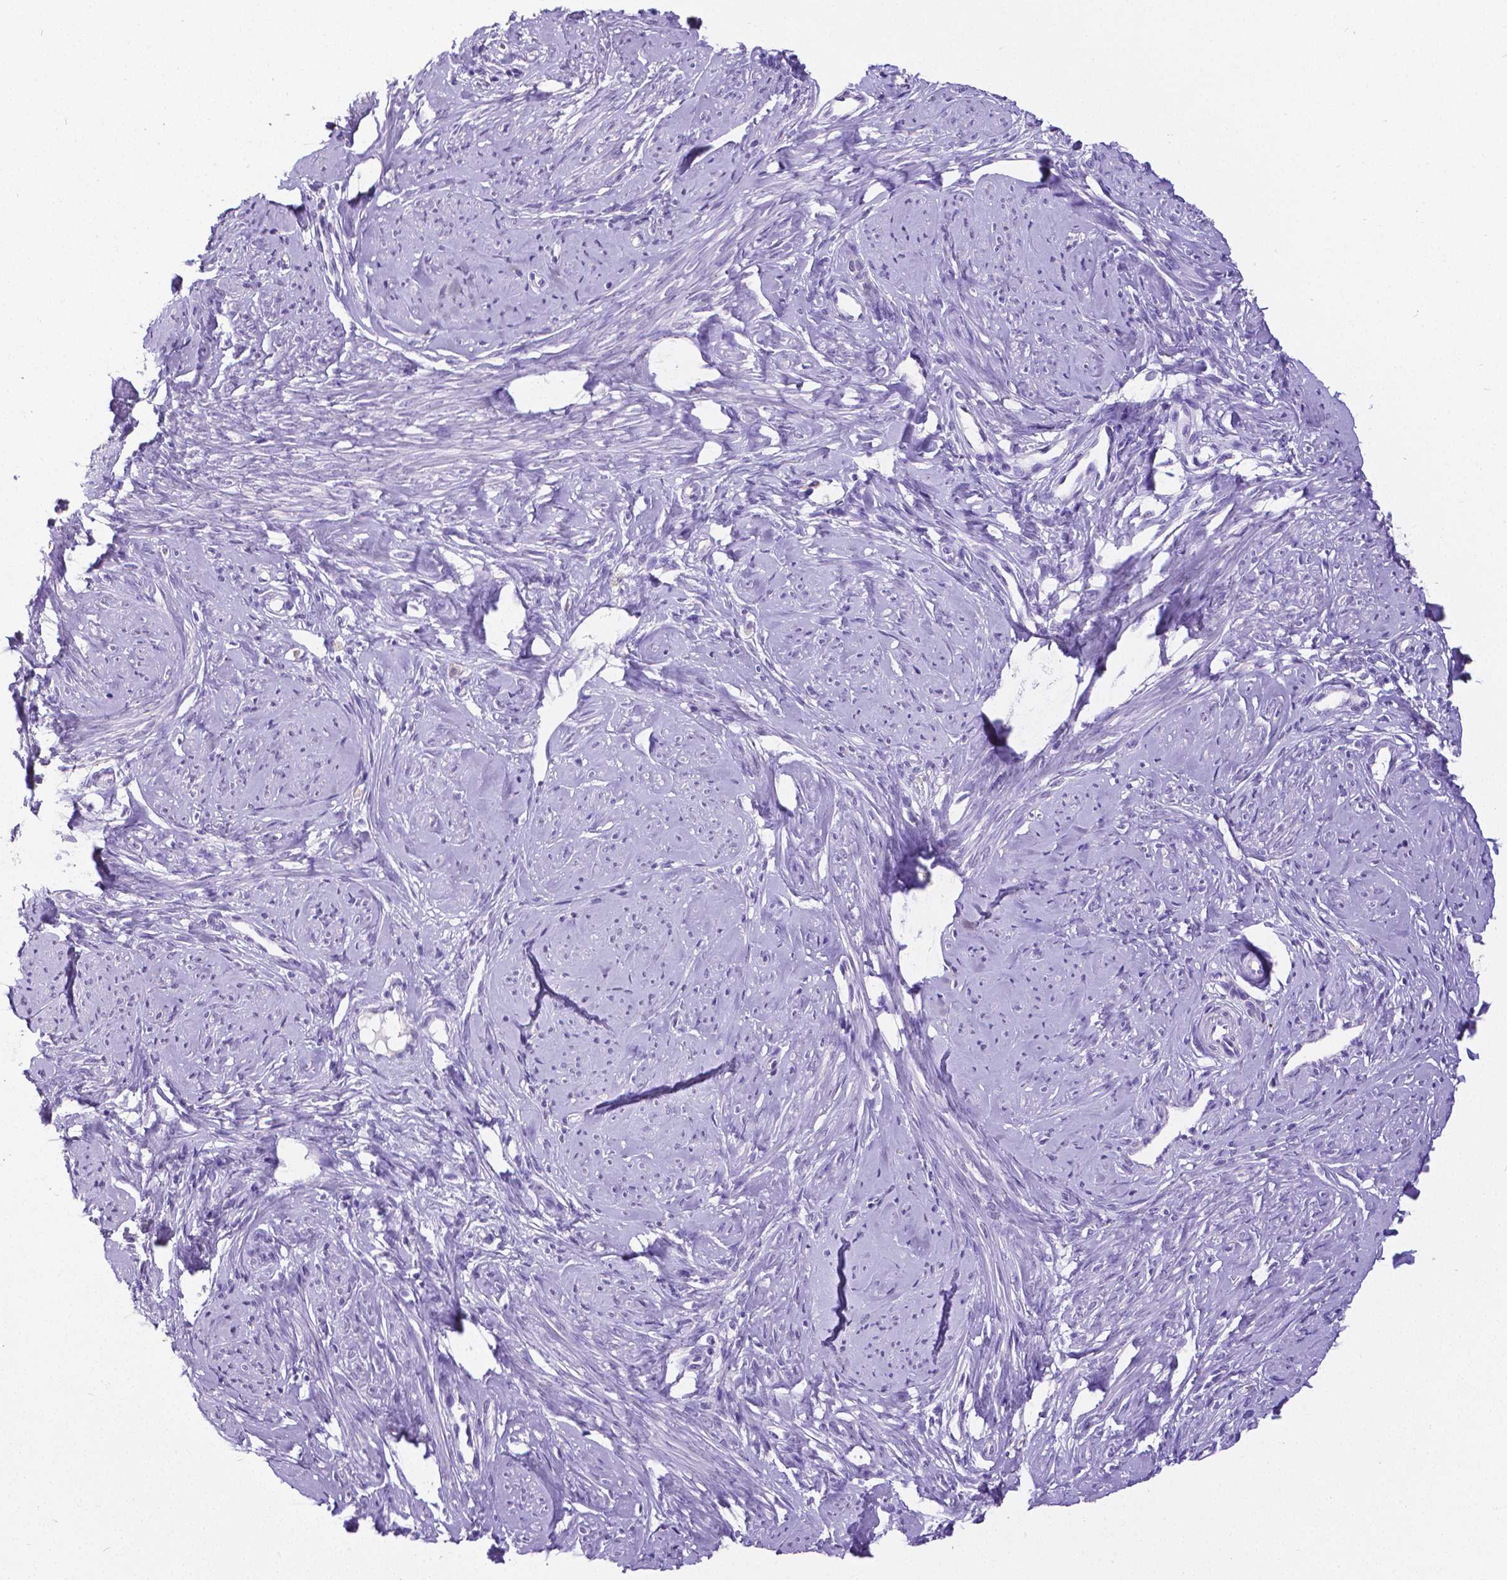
{"staining": {"intensity": "negative", "quantity": "none", "location": "none"}, "tissue": "smooth muscle", "cell_type": "Smooth muscle cells", "image_type": "normal", "snomed": [{"axis": "morphology", "description": "Normal tissue, NOS"}, {"axis": "topography", "description": "Smooth muscle"}], "caption": "IHC micrograph of benign smooth muscle: human smooth muscle stained with DAB exhibits no significant protein expression in smooth muscle cells. (DAB IHC, high magnification).", "gene": "SATB2", "patient": {"sex": "female", "age": 48}}